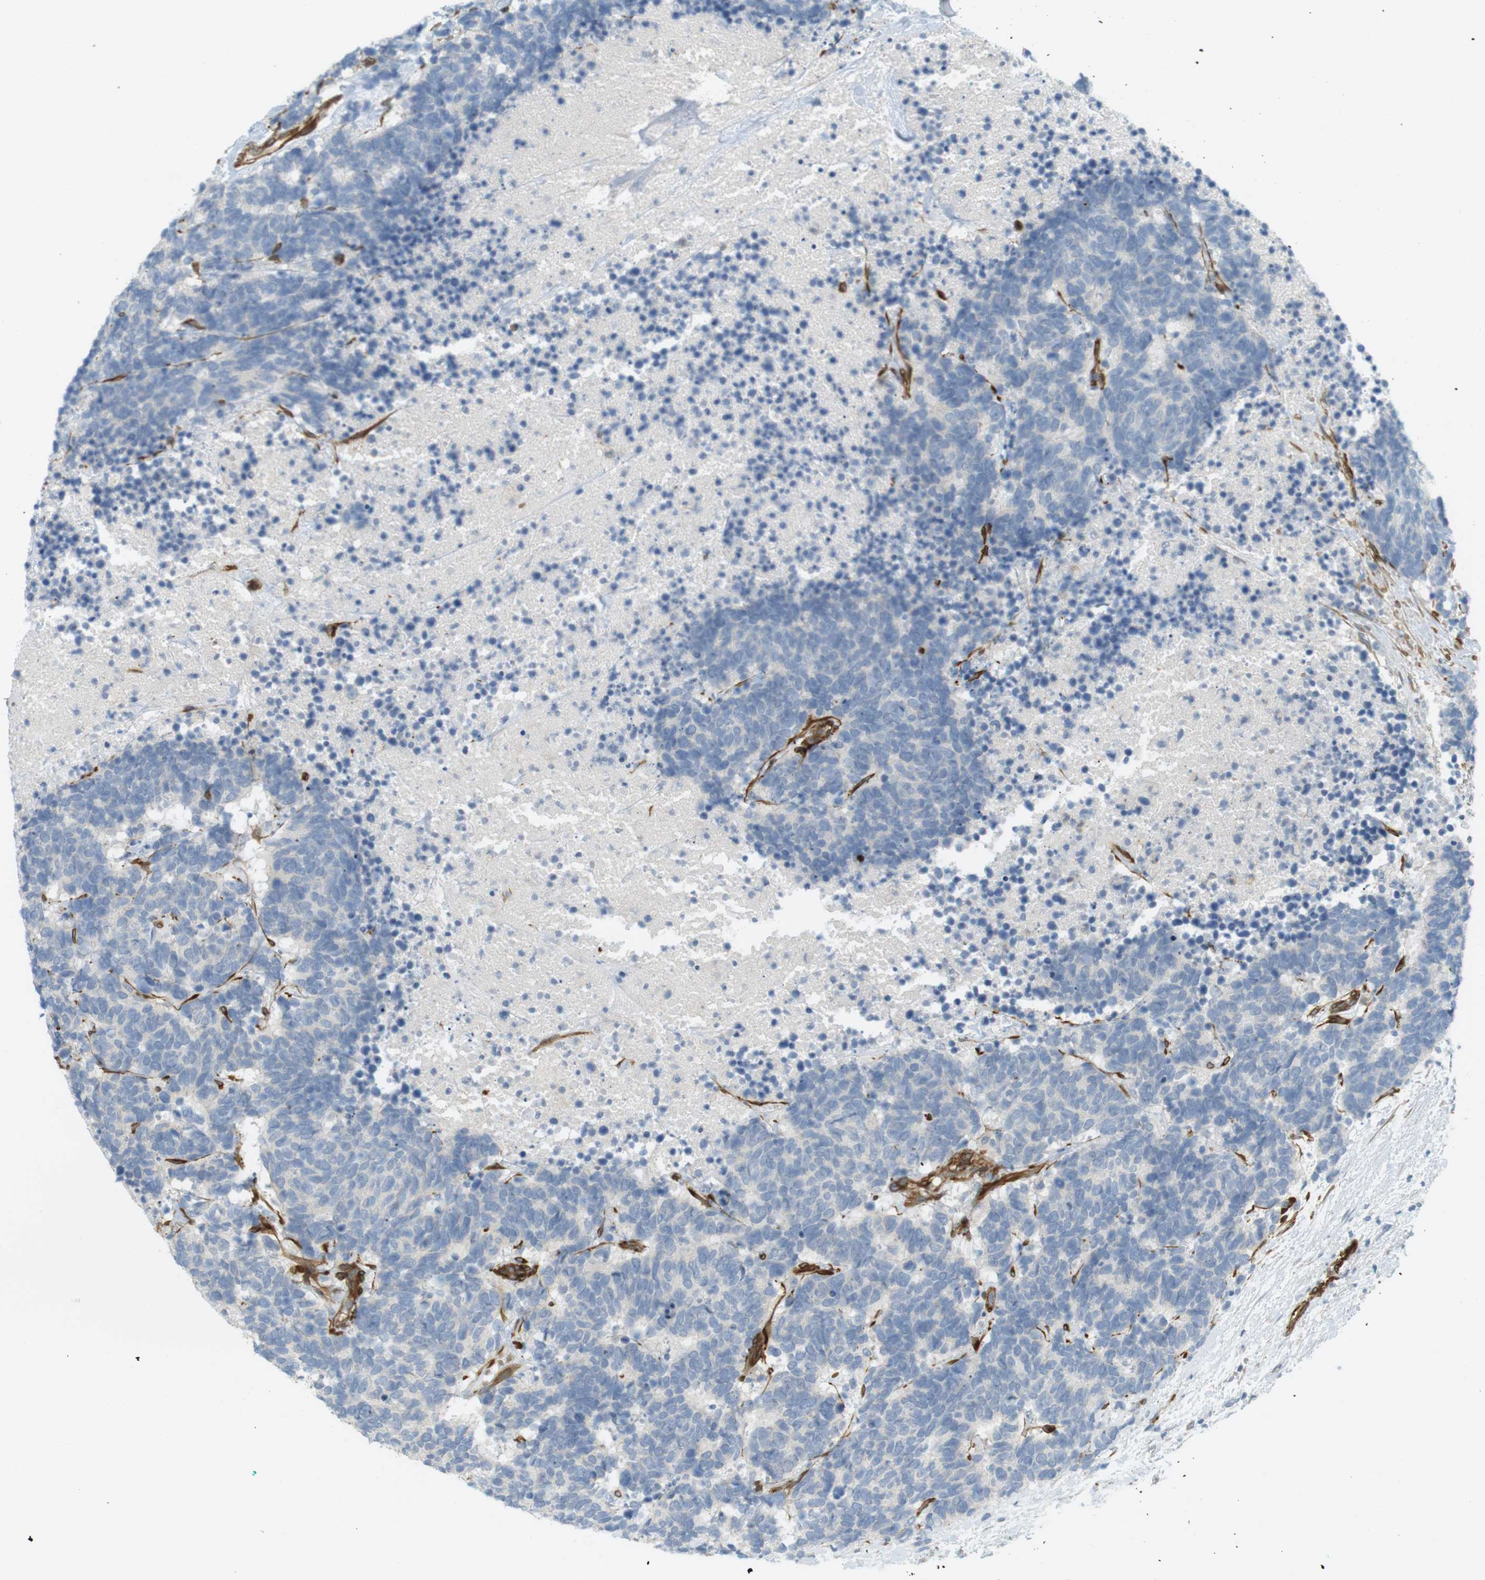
{"staining": {"intensity": "negative", "quantity": "none", "location": "none"}, "tissue": "carcinoid", "cell_type": "Tumor cells", "image_type": "cancer", "snomed": [{"axis": "morphology", "description": "Carcinoma, NOS"}, {"axis": "morphology", "description": "Carcinoid, malignant, NOS"}, {"axis": "topography", "description": "Urinary bladder"}], "caption": "Image shows no protein expression in tumor cells of carcinoma tissue.", "gene": "PDE3A", "patient": {"sex": "male", "age": 57}}